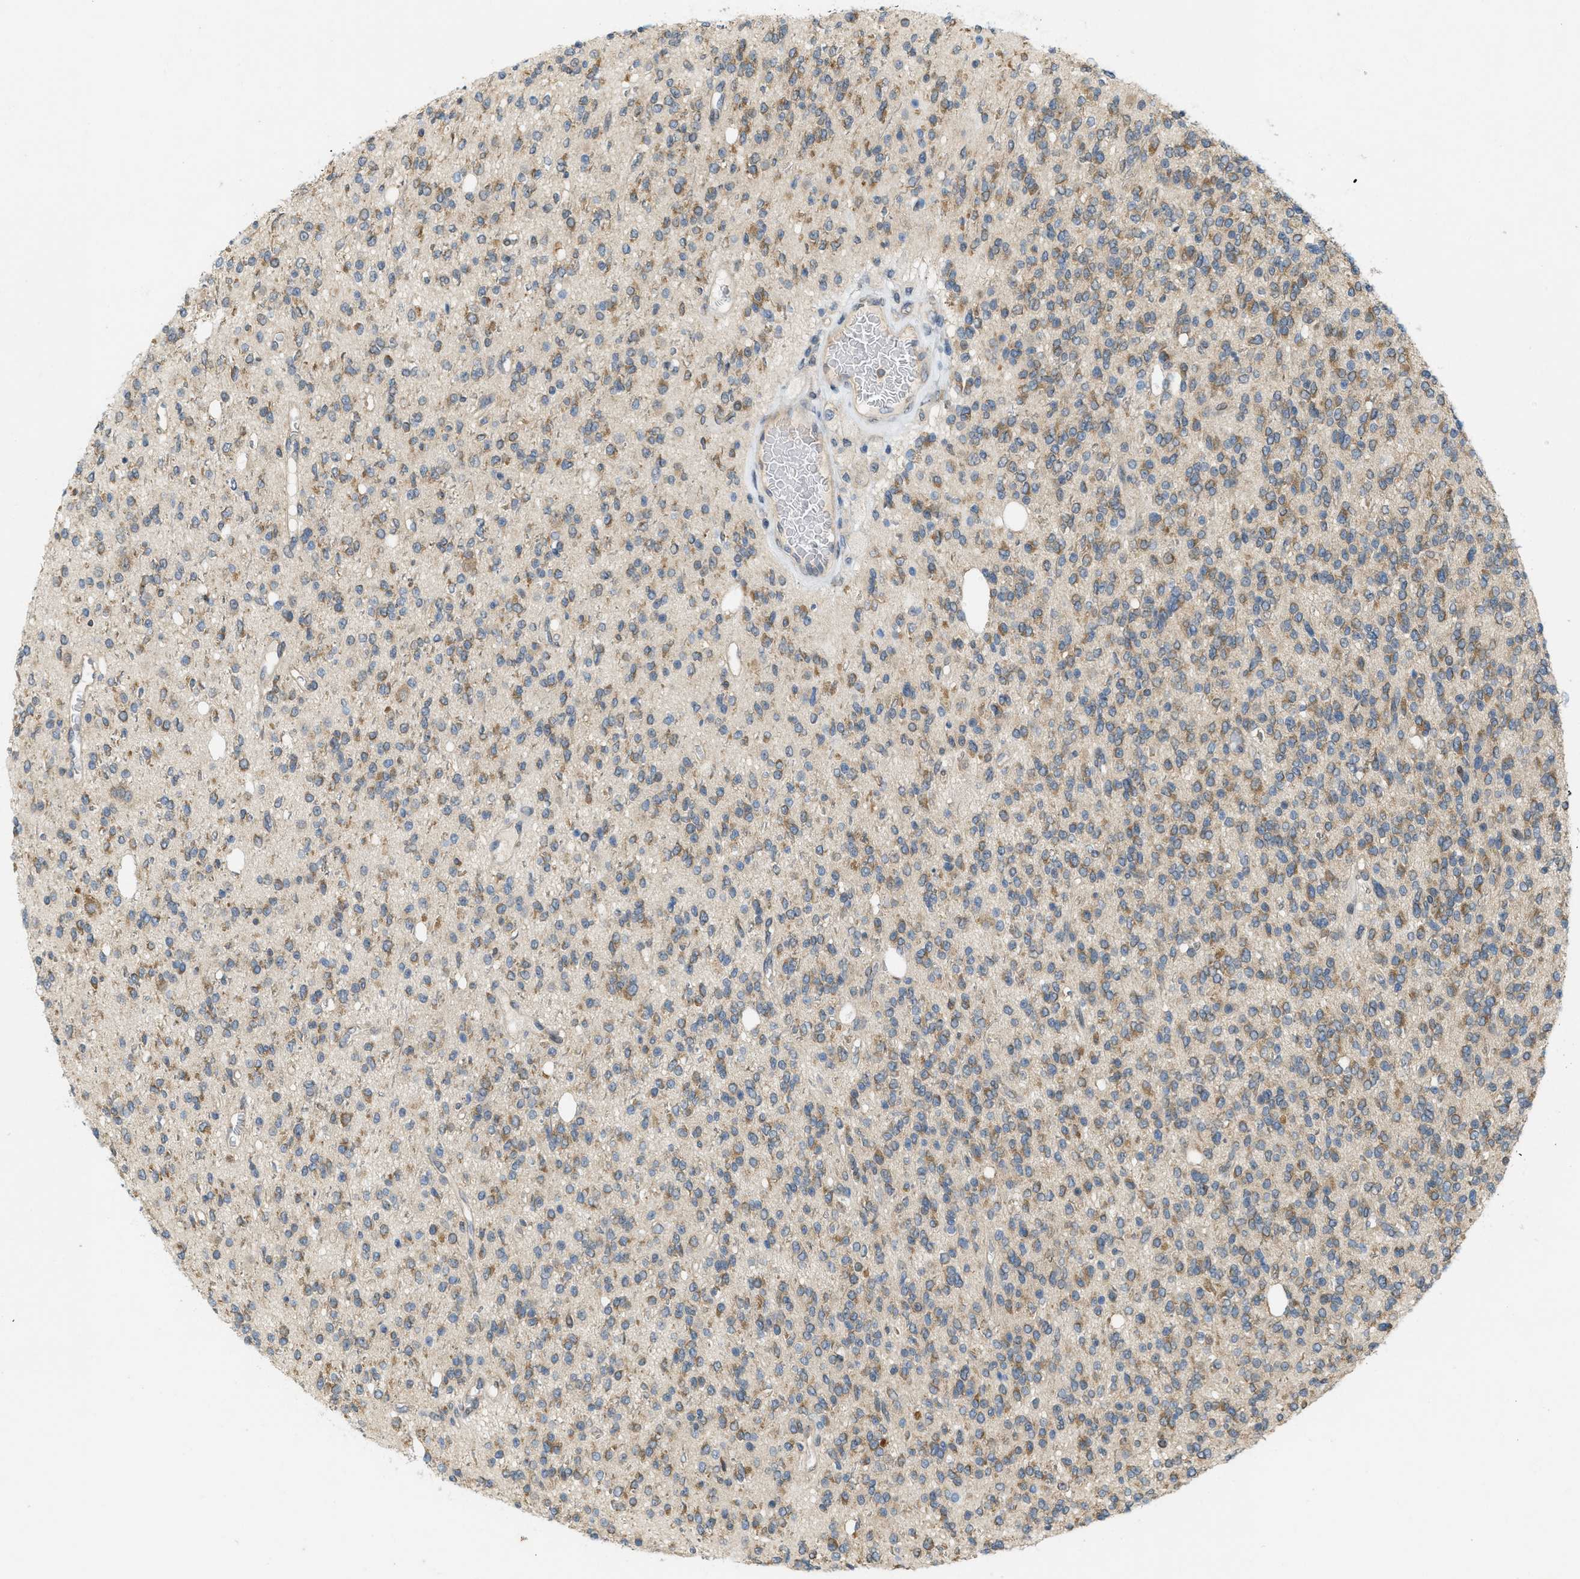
{"staining": {"intensity": "moderate", "quantity": ">75%", "location": "cytoplasmic/membranous"}, "tissue": "glioma", "cell_type": "Tumor cells", "image_type": "cancer", "snomed": [{"axis": "morphology", "description": "Glioma, malignant, High grade"}, {"axis": "topography", "description": "Brain"}], "caption": "Protein analysis of glioma tissue displays moderate cytoplasmic/membranous positivity in about >75% of tumor cells.", "gene": "IFNLR1", "patient": {"sex": "male", "age": 34}}